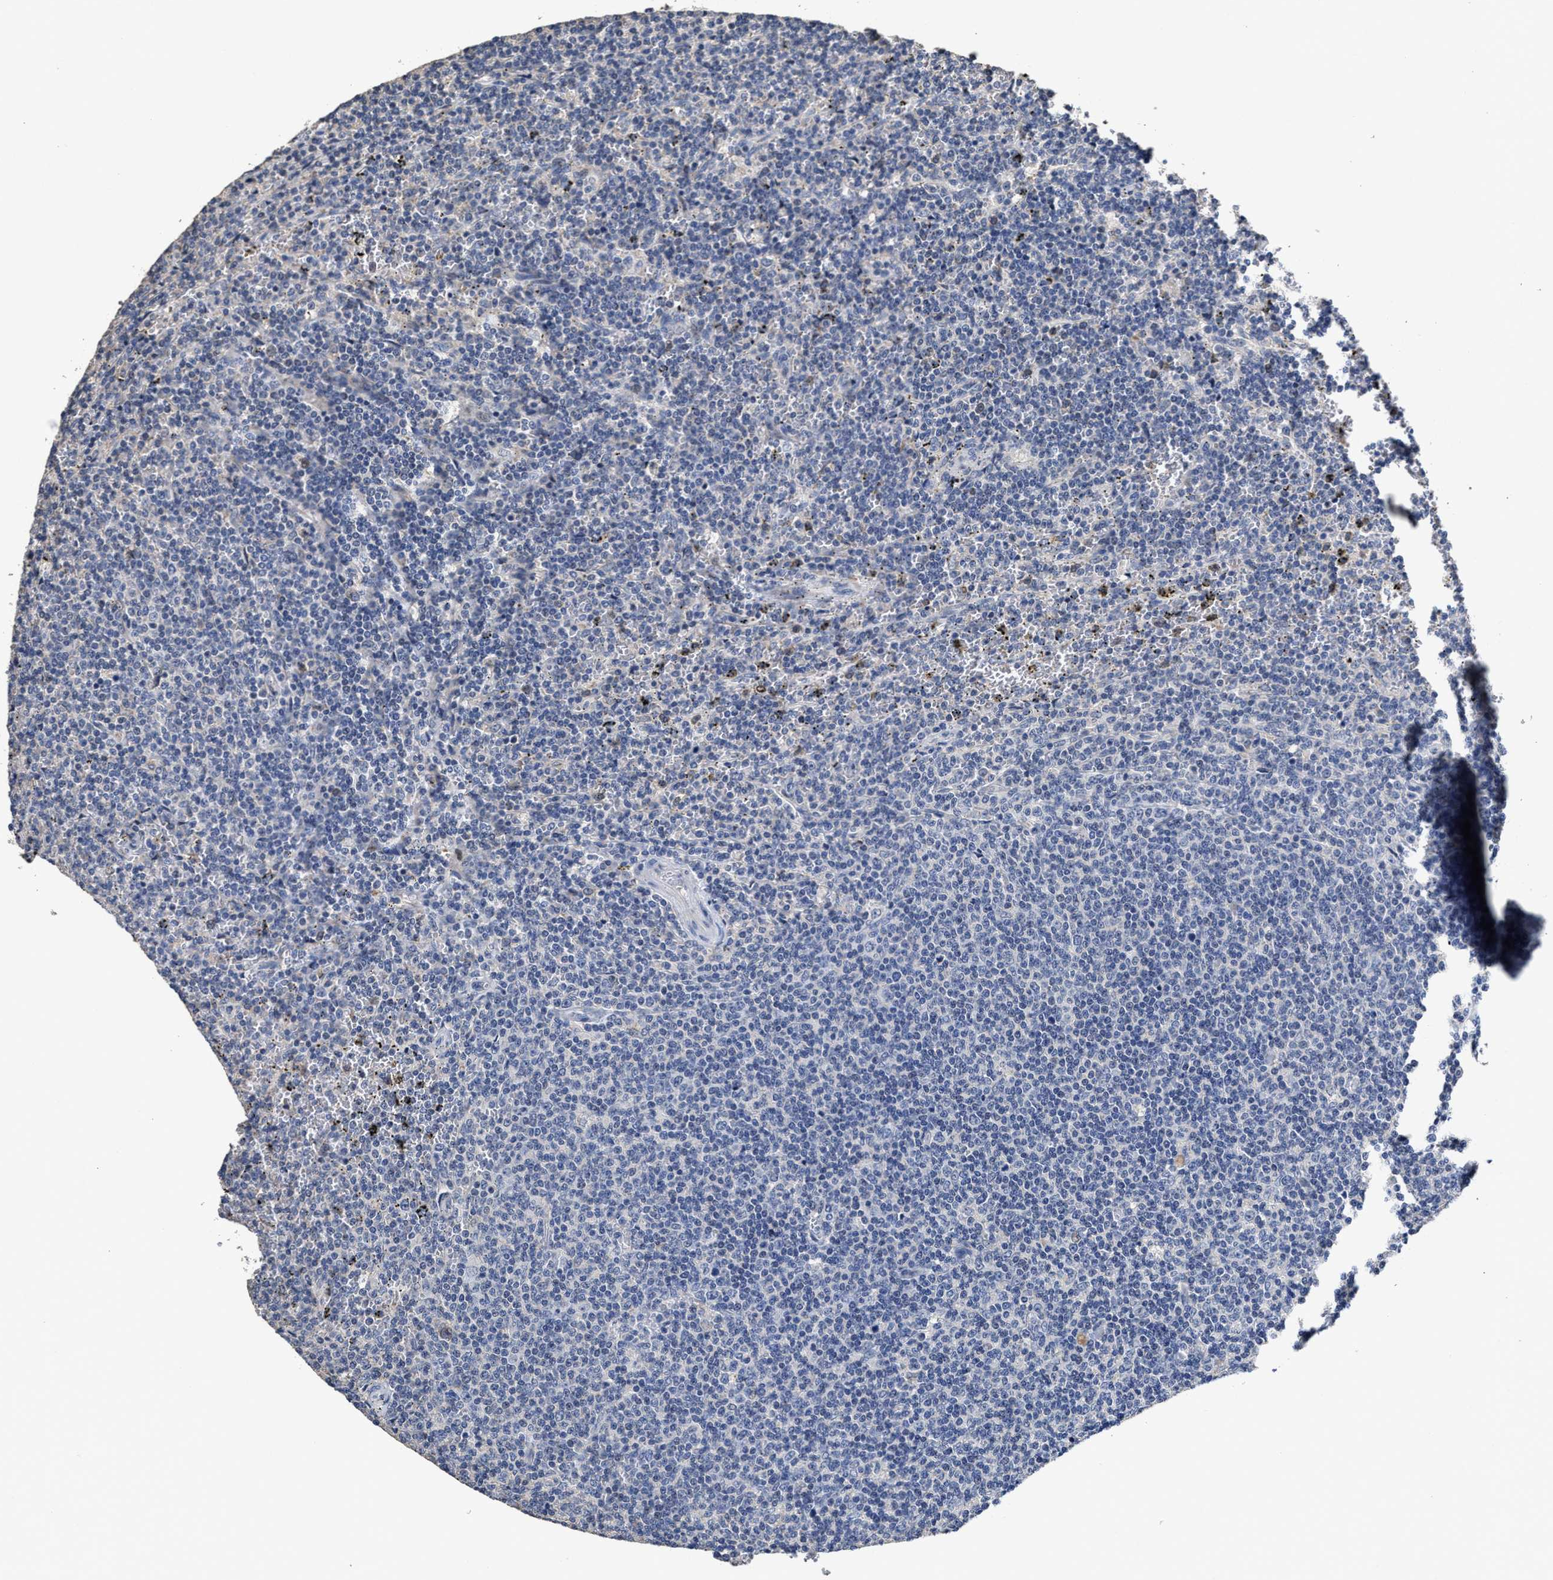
{"staining": {"intensity": "negative", "quantity": "none", "location": "none"}, "tissue": "lymphoma", "cell_type": "Tumor cells", "image_type": "cancer", "snomed": [{"axis": "morphology", "description": "Malignant lymphoma, non-Hodgkin's type, Low grade"}, {"axis": "topography", "description": "Spleen"}], "caption": "Immunohistochemistry (IHC) of malignant lymphoma, non-Hodgkin's type (low-grade) shows no staining in tumor cells.", "gene": "ZFAT", "patient": {"sex": "female", "age": 50}}